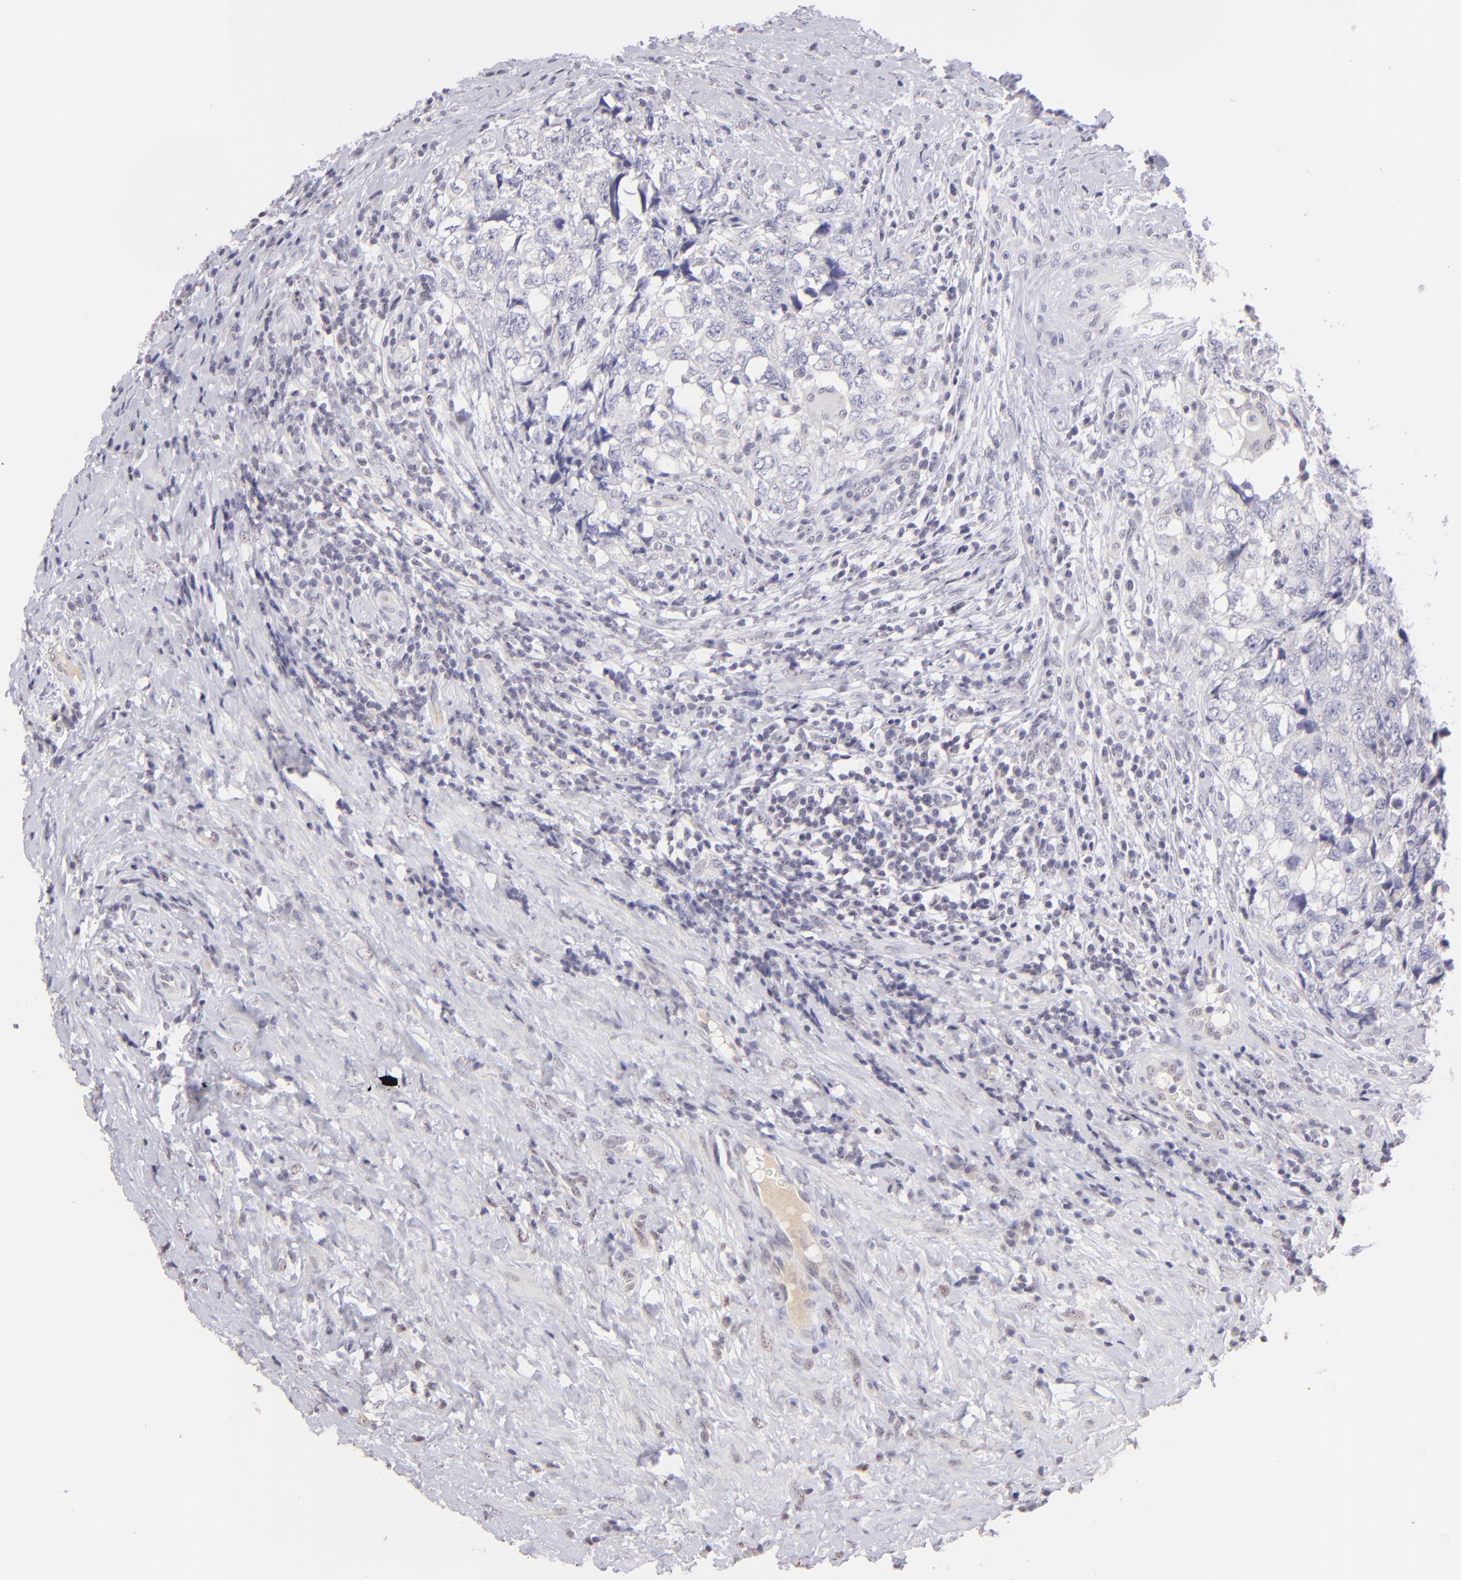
{"staining": {"intensity": "negative", "quantity": "none", "location": "none"}, "tissue": "testis cancer", "cell_type": "Tumor cells", "image_type": "cancer", "snomed": [{"axis": "morphology", "description": "Carcinoma, Embryonal, NOS"}, {"axis": "topography", "description": "Testis"}], "caption": "Tumor cells show no significant protein positivity in testis embryonal carcinoma. (DAB (3,3'-diaminobenzidine) immunohistochemistry (IHC) with hematoxylin counter stain).", "gene": "MAGEA1", "patient": {"sex": "male", "age": 31}}